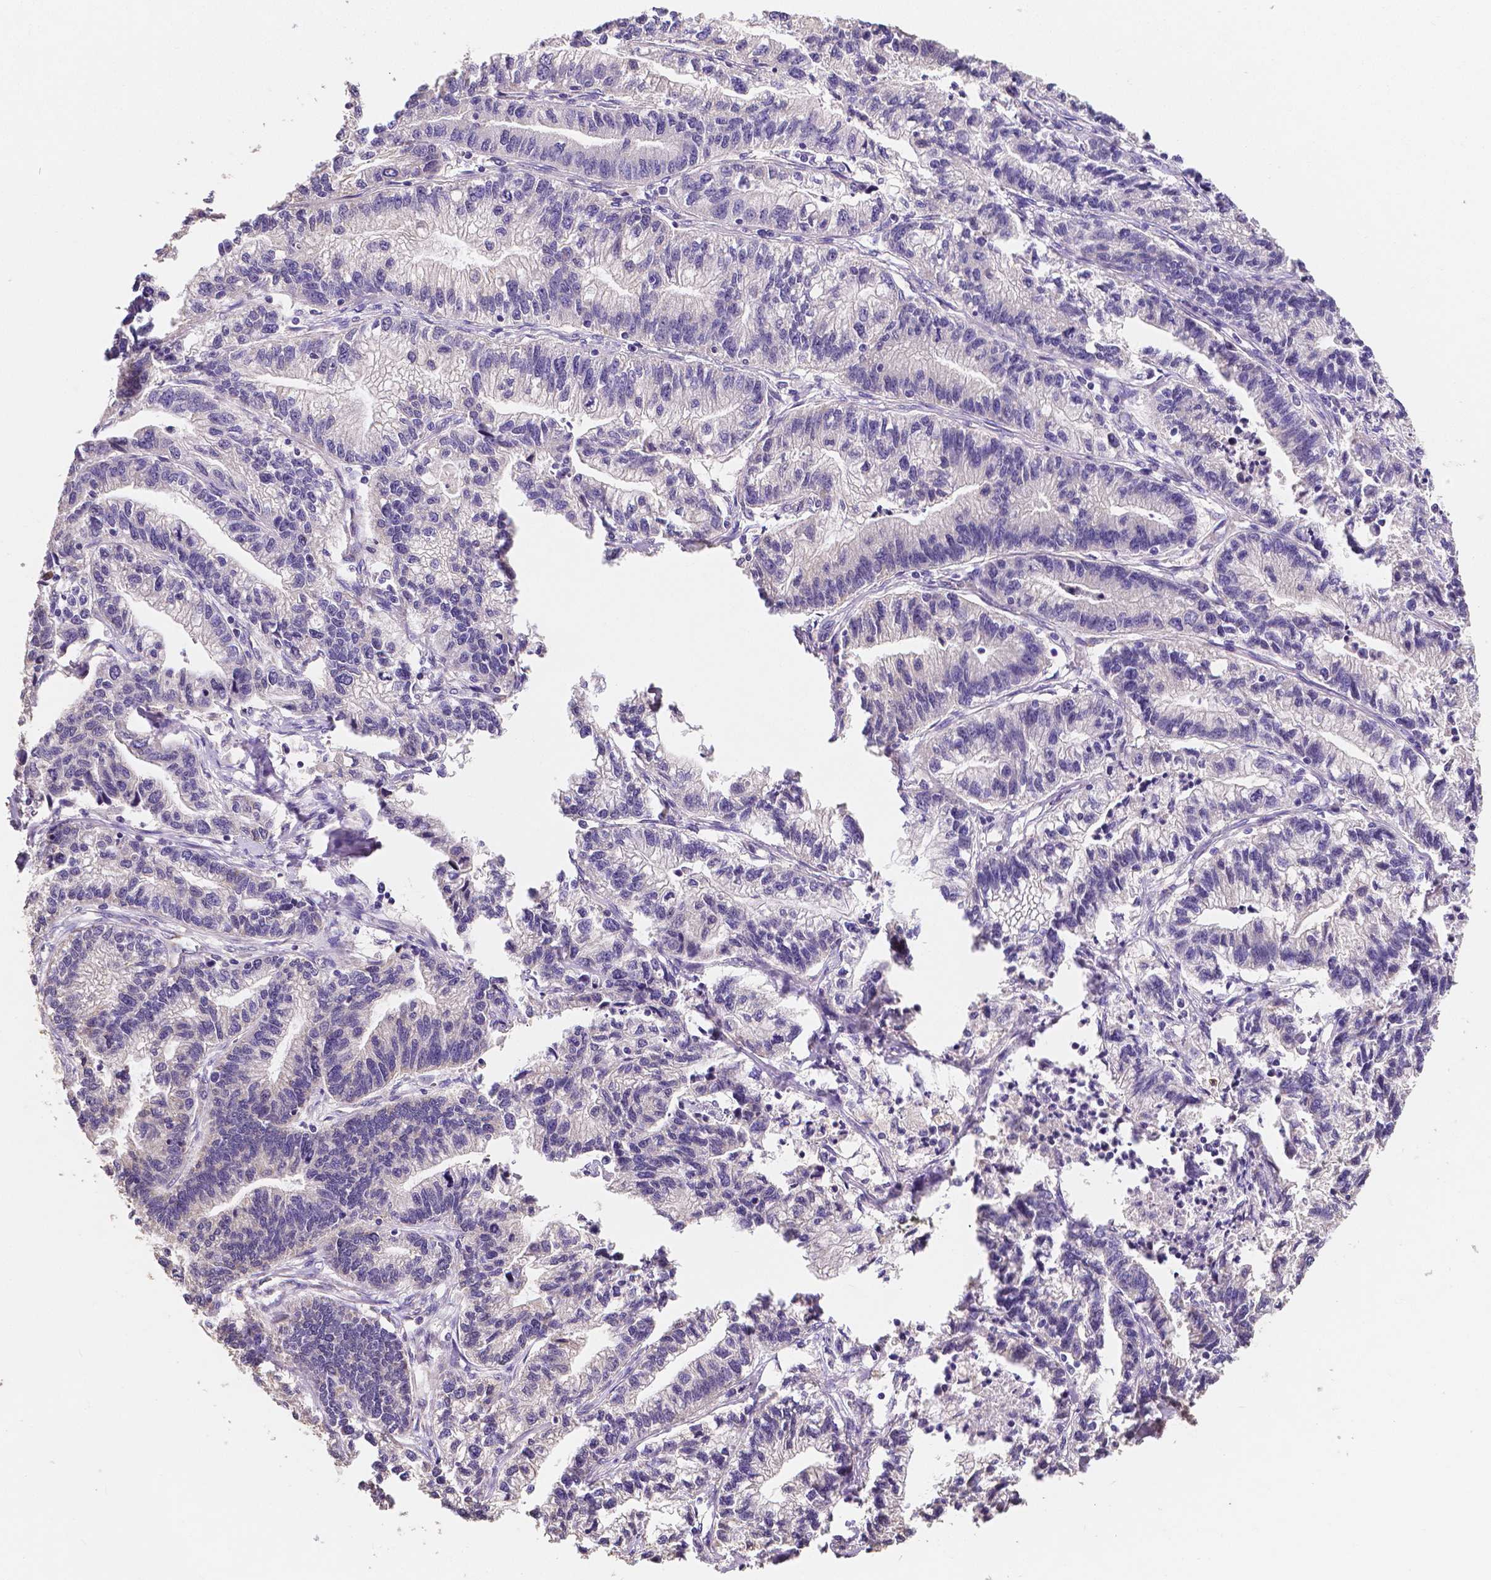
{"staining": {"intensity": "negative", "quantity": "none", "location": "none"}, "tissue": "stomach cancer", "cell_type": "Tumor cells", "image_type": "cancer", "snomed": [{"axis": "morphology", "description": "Adenocarcinoma, NOS"}, {"axis": "topography", "description": "Stomach"}], "caption": "This micrograph is of adenocarcinoma (stomach) stained with immunohistochemistry (IHC) to label a protein in brown with the nuclei are counter-stained blue. There is no staining in tumor cells. Brightfield microscopy of IHC stained with DAB (brown) and hematoxylin (blue), captured at high magnification.", "gene": "ELAVL2", "patient": {"sex": "male", "age": 83}}